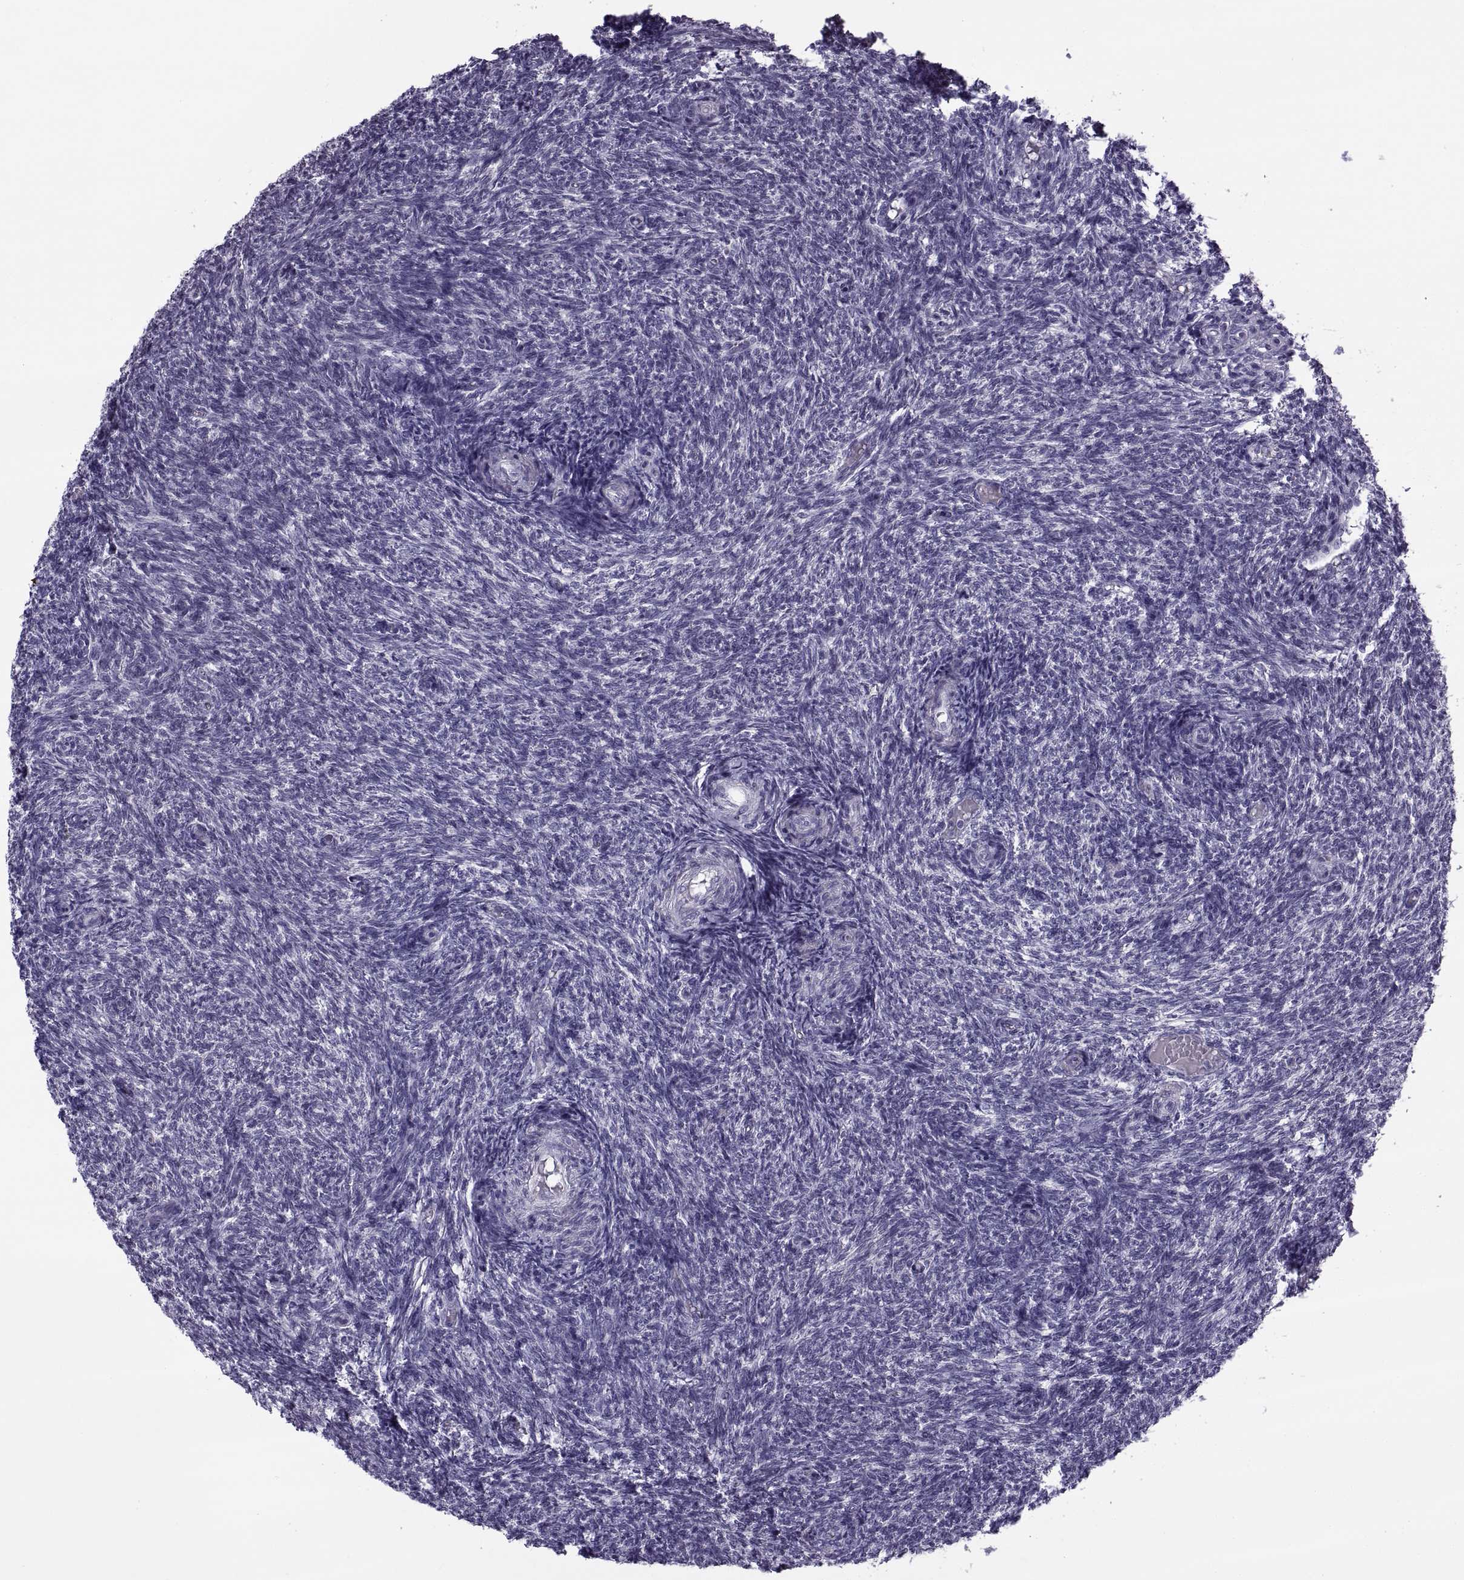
{"staining": {"intensity": "negative", "quantity": "none", "location": "none"}, "tissue": "ovary", "cell_type": "Follicle cells", "image_type": "normal", "snomed": [{"axis": "morphology", "description": "Normal tissue, NOS"}, {"axis": "topography", "description": "Ovary"}], "caption": "Immunohistochemistry of benign ovary reveals no positivity in follicle cells. (DAB IHC visualized using brightfield microscopy, high magnification).", "gene": "MAGEB1", "patient": {"sex": "female", "age": 39}}